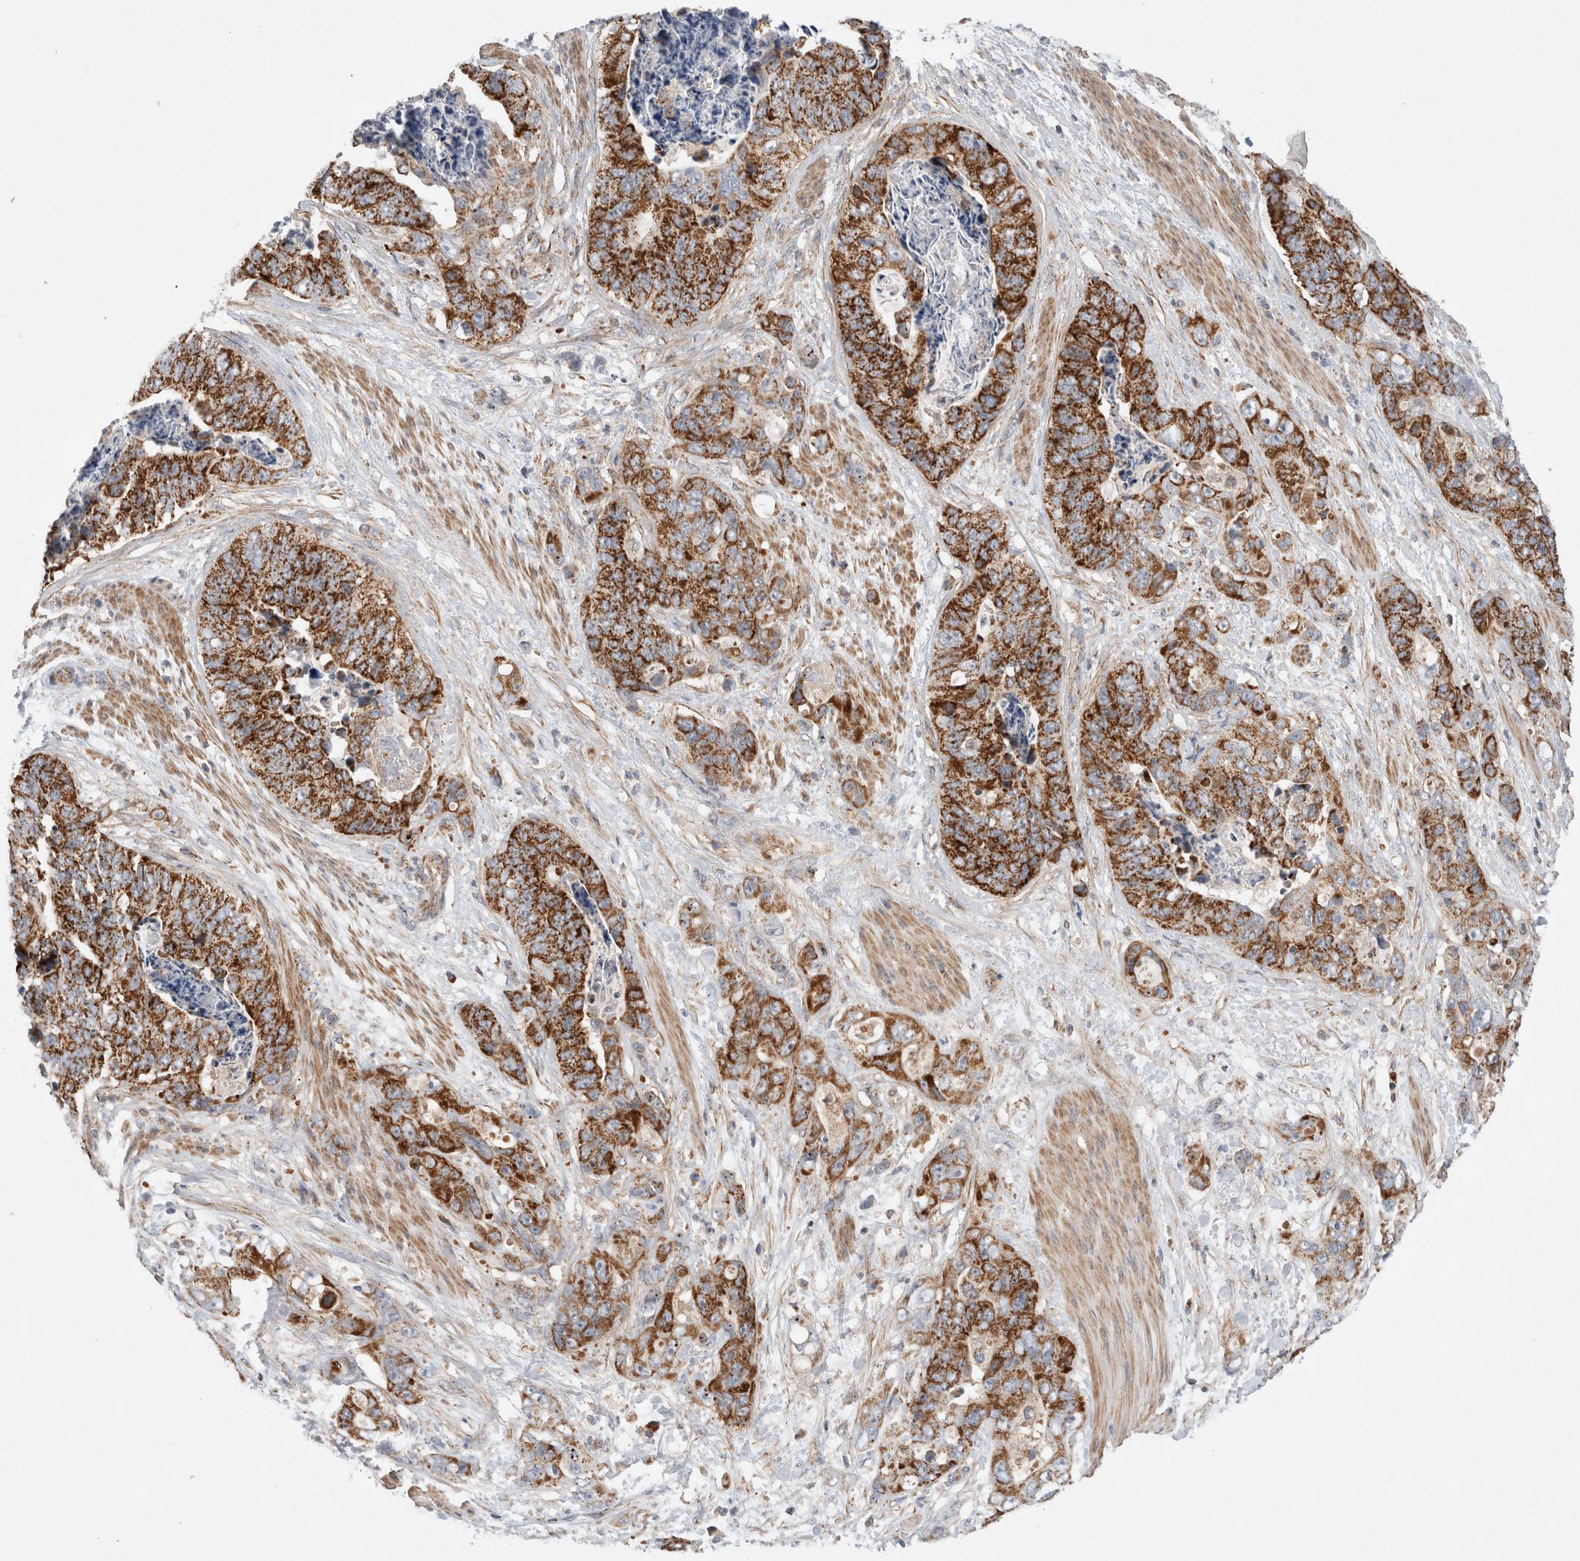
{"staining": {"intensity": "strong", "quantity": ">75%", "location": "cytoplasmic/membranous"}, "tissue": "stomach cancer", "cell_type": "Tumor cells", "image_type": "cancer", "snomed": [{"axis": "morphology", "description": "Normal tissue, NOS"}, {"axis": "morphology", "description": "Adenocarcinoma, NOS"}, {"axis": "topography", "description": "Stomach"}], "caption": "IHC micrograph of neoplastic tissue: human adenocarcinoma (stomach) stained using immunohistochemistry (IHC) displays high levels of strong protein expression localized specifically in the cytoplasmic/membranous of tumor cells, appearing as a cytoplasmic/membranous brown color.", "gene": "MRPS28", "patient": {"sex": "female", "age": 89}}